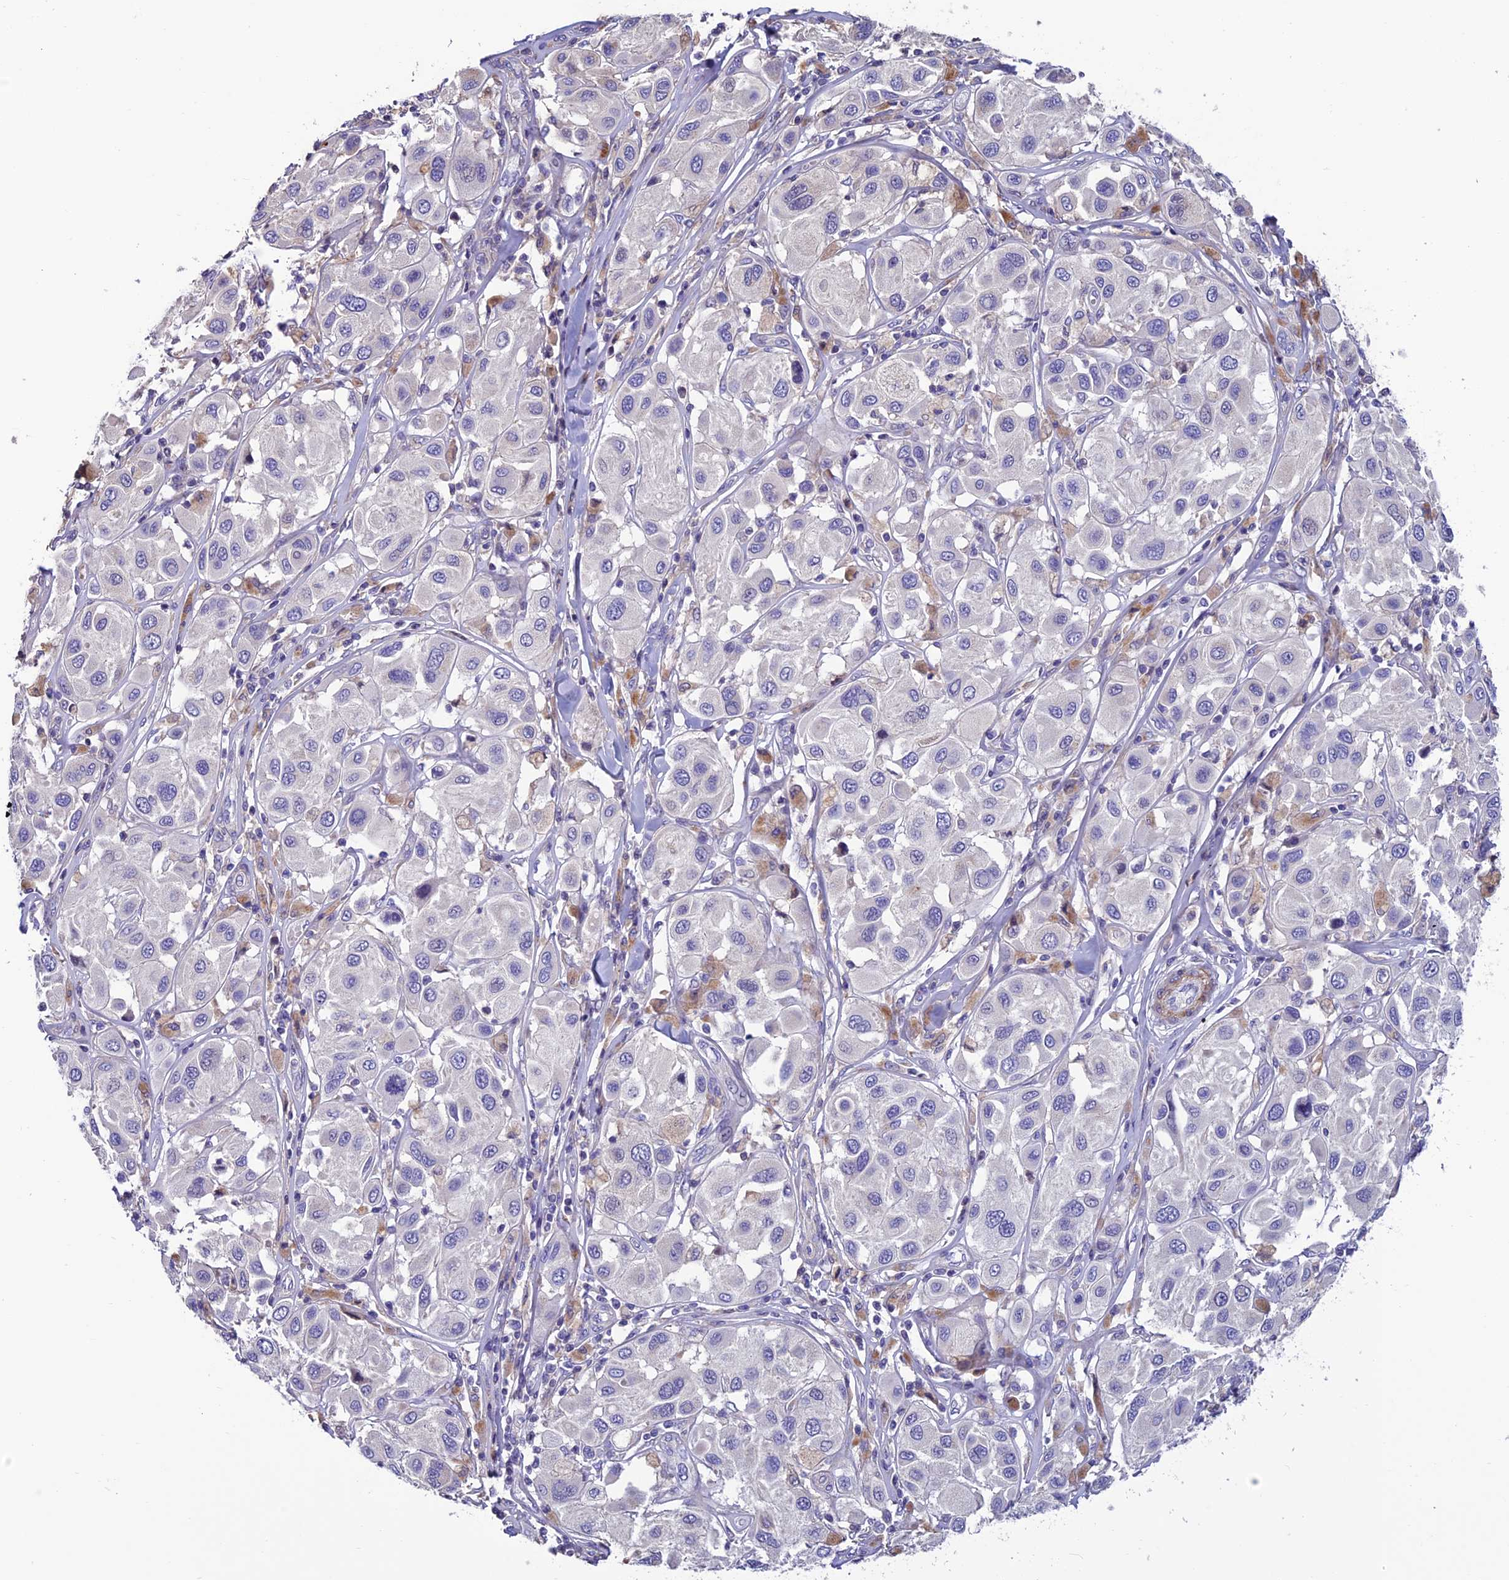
{"staining": {"intensity": "negative", "quantity": "none", "location": "none"}, "tissue": "melanoma", "cell_type": "Tumor cells", "image_type": "cancer", "snomed": [{"axis": "morphology", "description": "Malignant melanoma, Metastatic site"}, {"axis": "topography", "description": "Skin"}], "caption": "IHC of melanoma reveals no expression in tumor cells.", "gene": "FAM178B", "patient": {"sex": "male", "age": 41}}